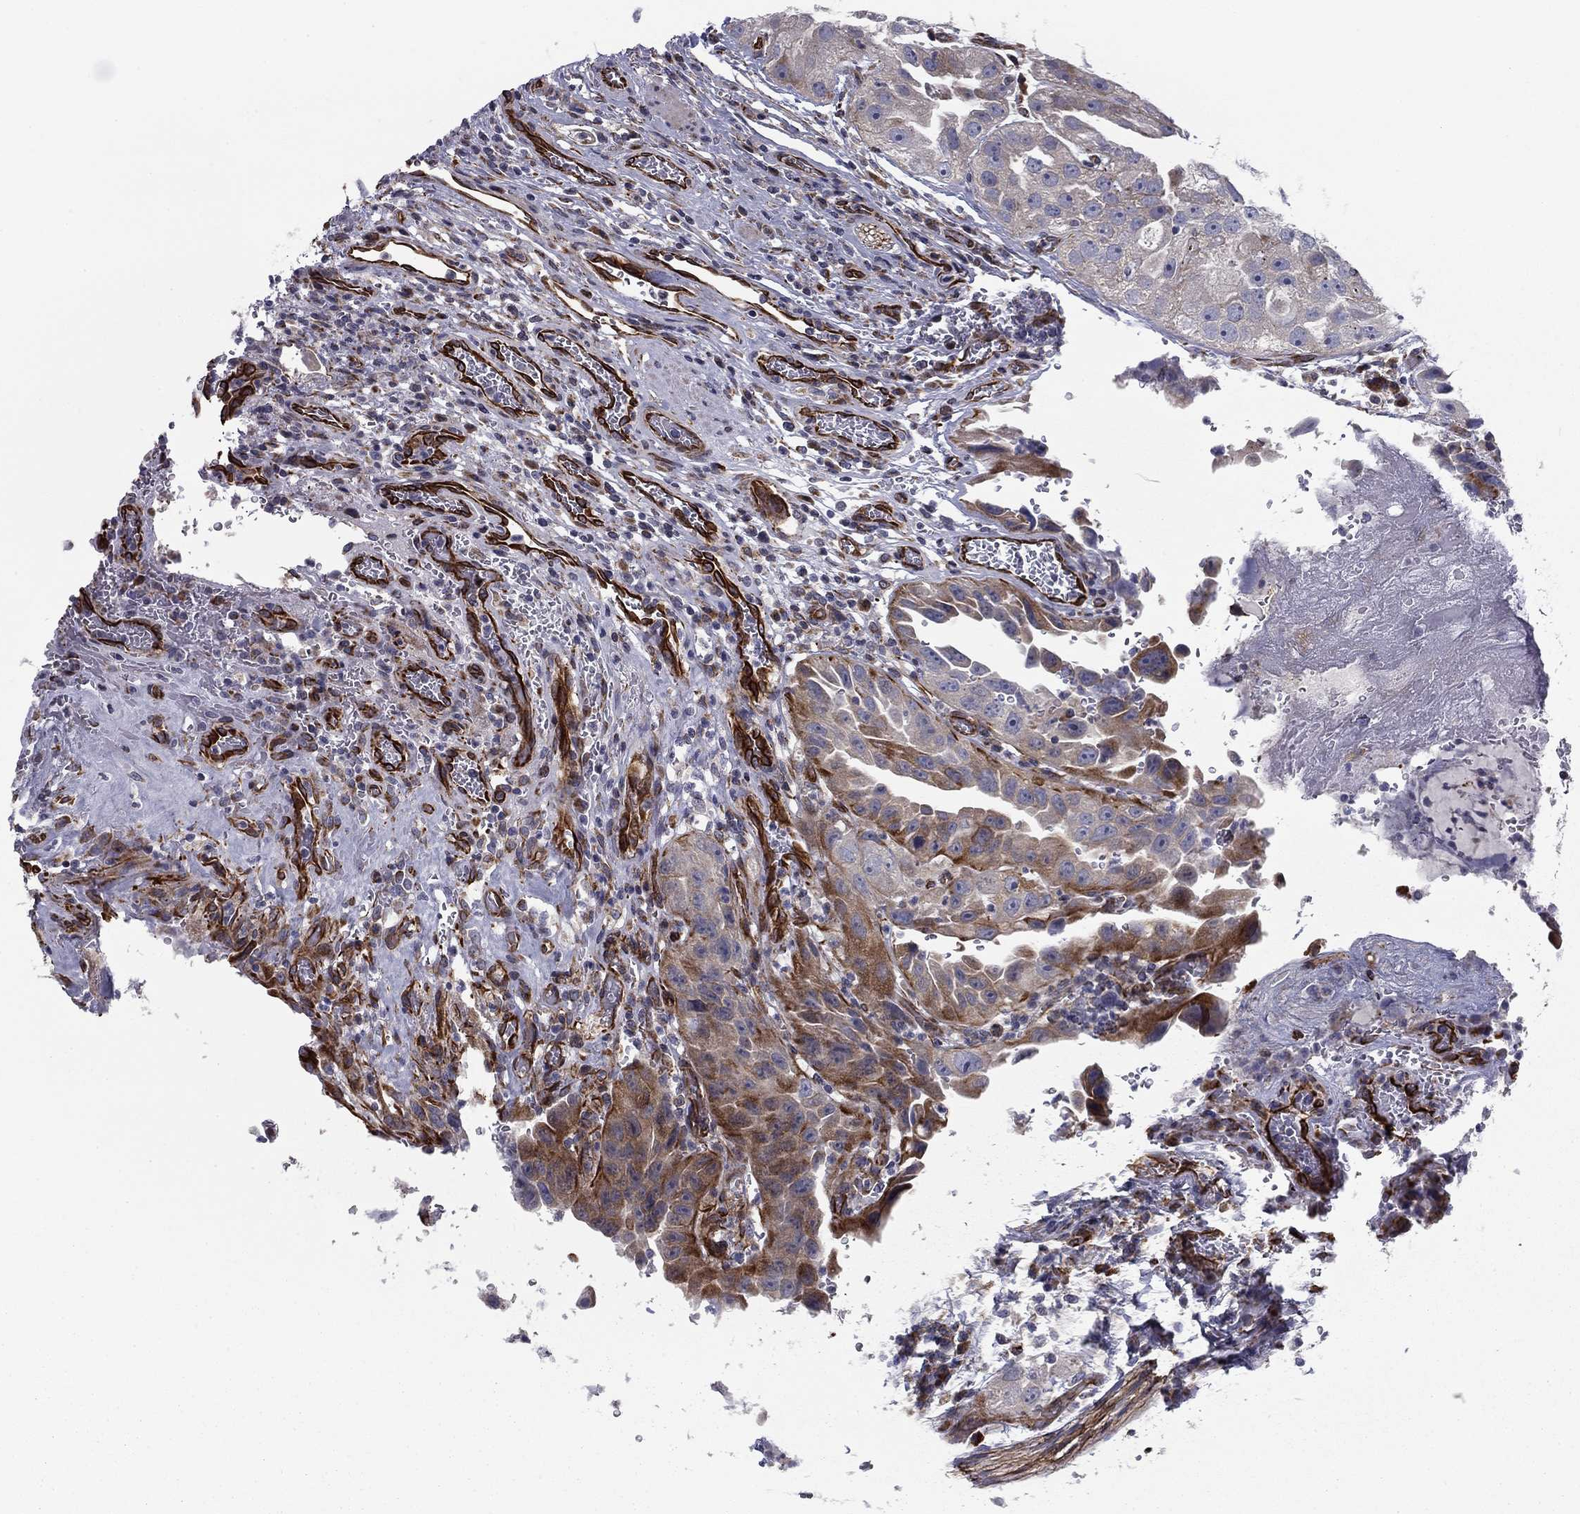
{"staining": {"intensity": "moderate", "quantity": "<25%", "location": "cytoplasmic/membranous"}, "tissue": "urothelial cancer", "cell_type": "Tumor cells", "image_type": "cancer", "snomed": [{"axis": "morphology", "description": "Urothelial carcinoma, High grade"}, {"axis": "topography", "description": "Urinary bladder"}], "caption": "Moderate cytoplasmic/membranous positivity for a protein is identified in about <25% of tumor cells of urothelial cancer using IHC.", "gene": "CLSTN1", "patient": {"sex": "female", "age": 41}}